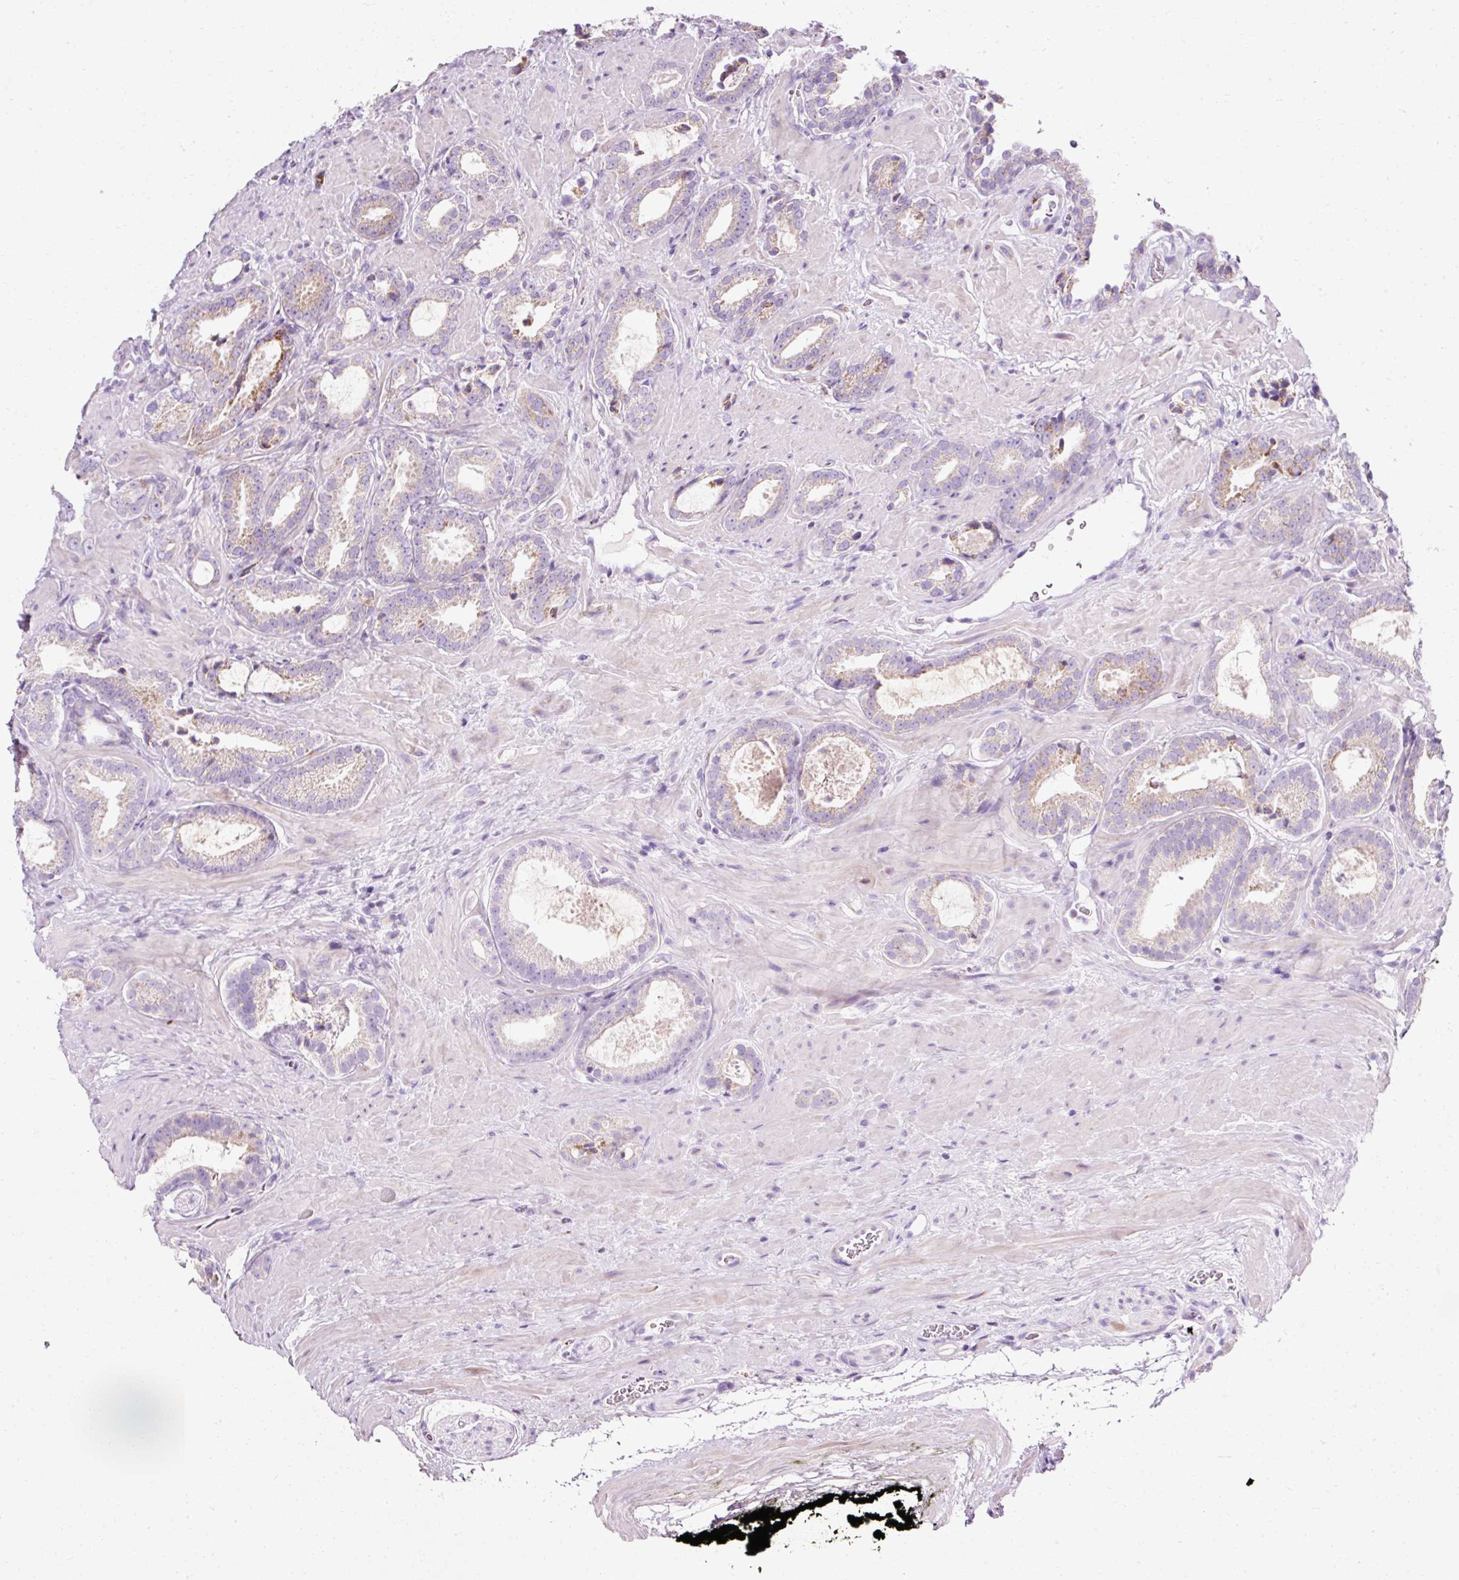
{"staining": {"intensity": "moderate", "quantity": "25%-75%", "location": "cytoplasmic/membranous"}, "tissue": "prostate cancer", "cell_type": "Tumor cells", "image_type": "cancer", "snomed": [{"axis": "morphology", "description": "Adenocarcinoma, Low grade"}, {"axis": "topography", "description": "Prostate"}], "caption": "A high-resolution photomicrograph shows immunohistochemistry staining of prostate cancer, which demonstrates moderate cytoplasmic/membranous expression in approximately 25%-75% of tumor cells.", "gene": "PLPP2", "patient": {"sex": "male", "age": 62}}